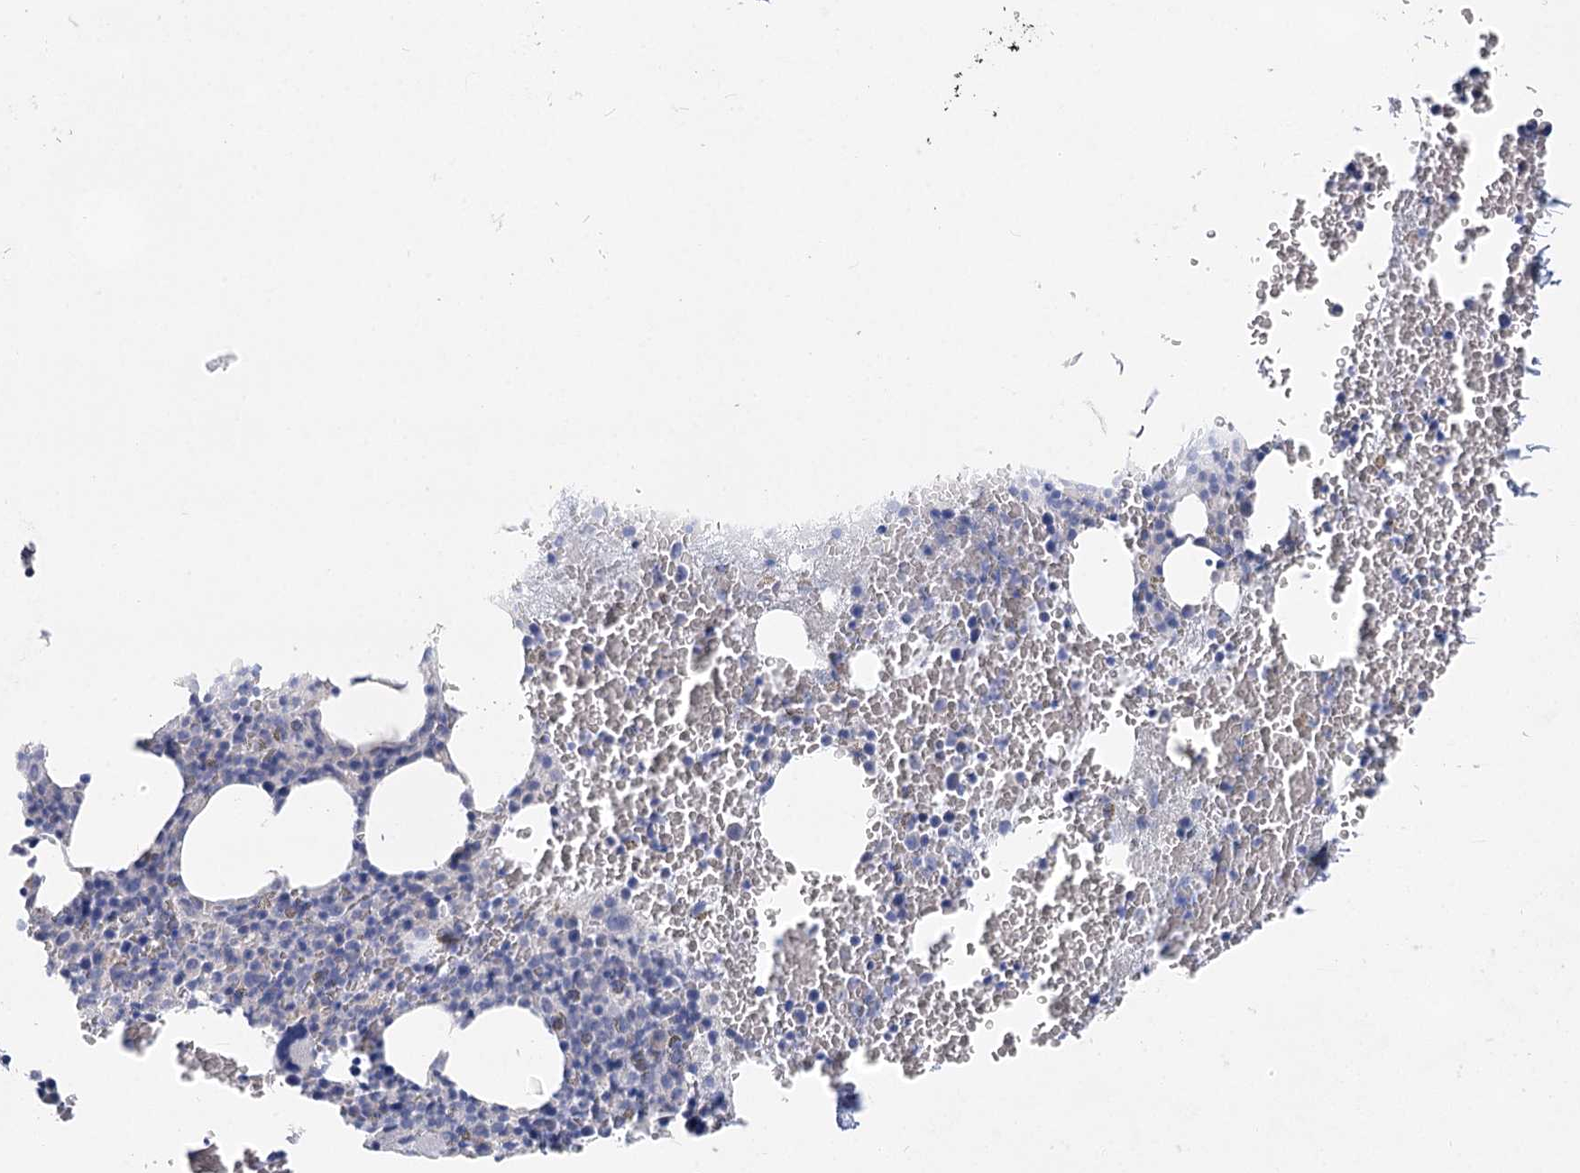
{"staining": {"intensity": "negative", "quantity": "none", "location": "none"}, "tissue": "bone marrow", "cell_type": "Hematopoietic cells", "image_type": "normal", "snomed": [{"axis": "morphology", "description": "Normal tissue, NOS"}, {"axis": "topography", "description": "Bone marrow"}], "caption": "An image of bone marrow stained for a protein demonstrates no brown staining in hematopoietic cells. (Immunohistochemistry, brightfield microscopy, high magnification).", "gene": "WDR74", "patient": {"sex": "male", "age": 36}}